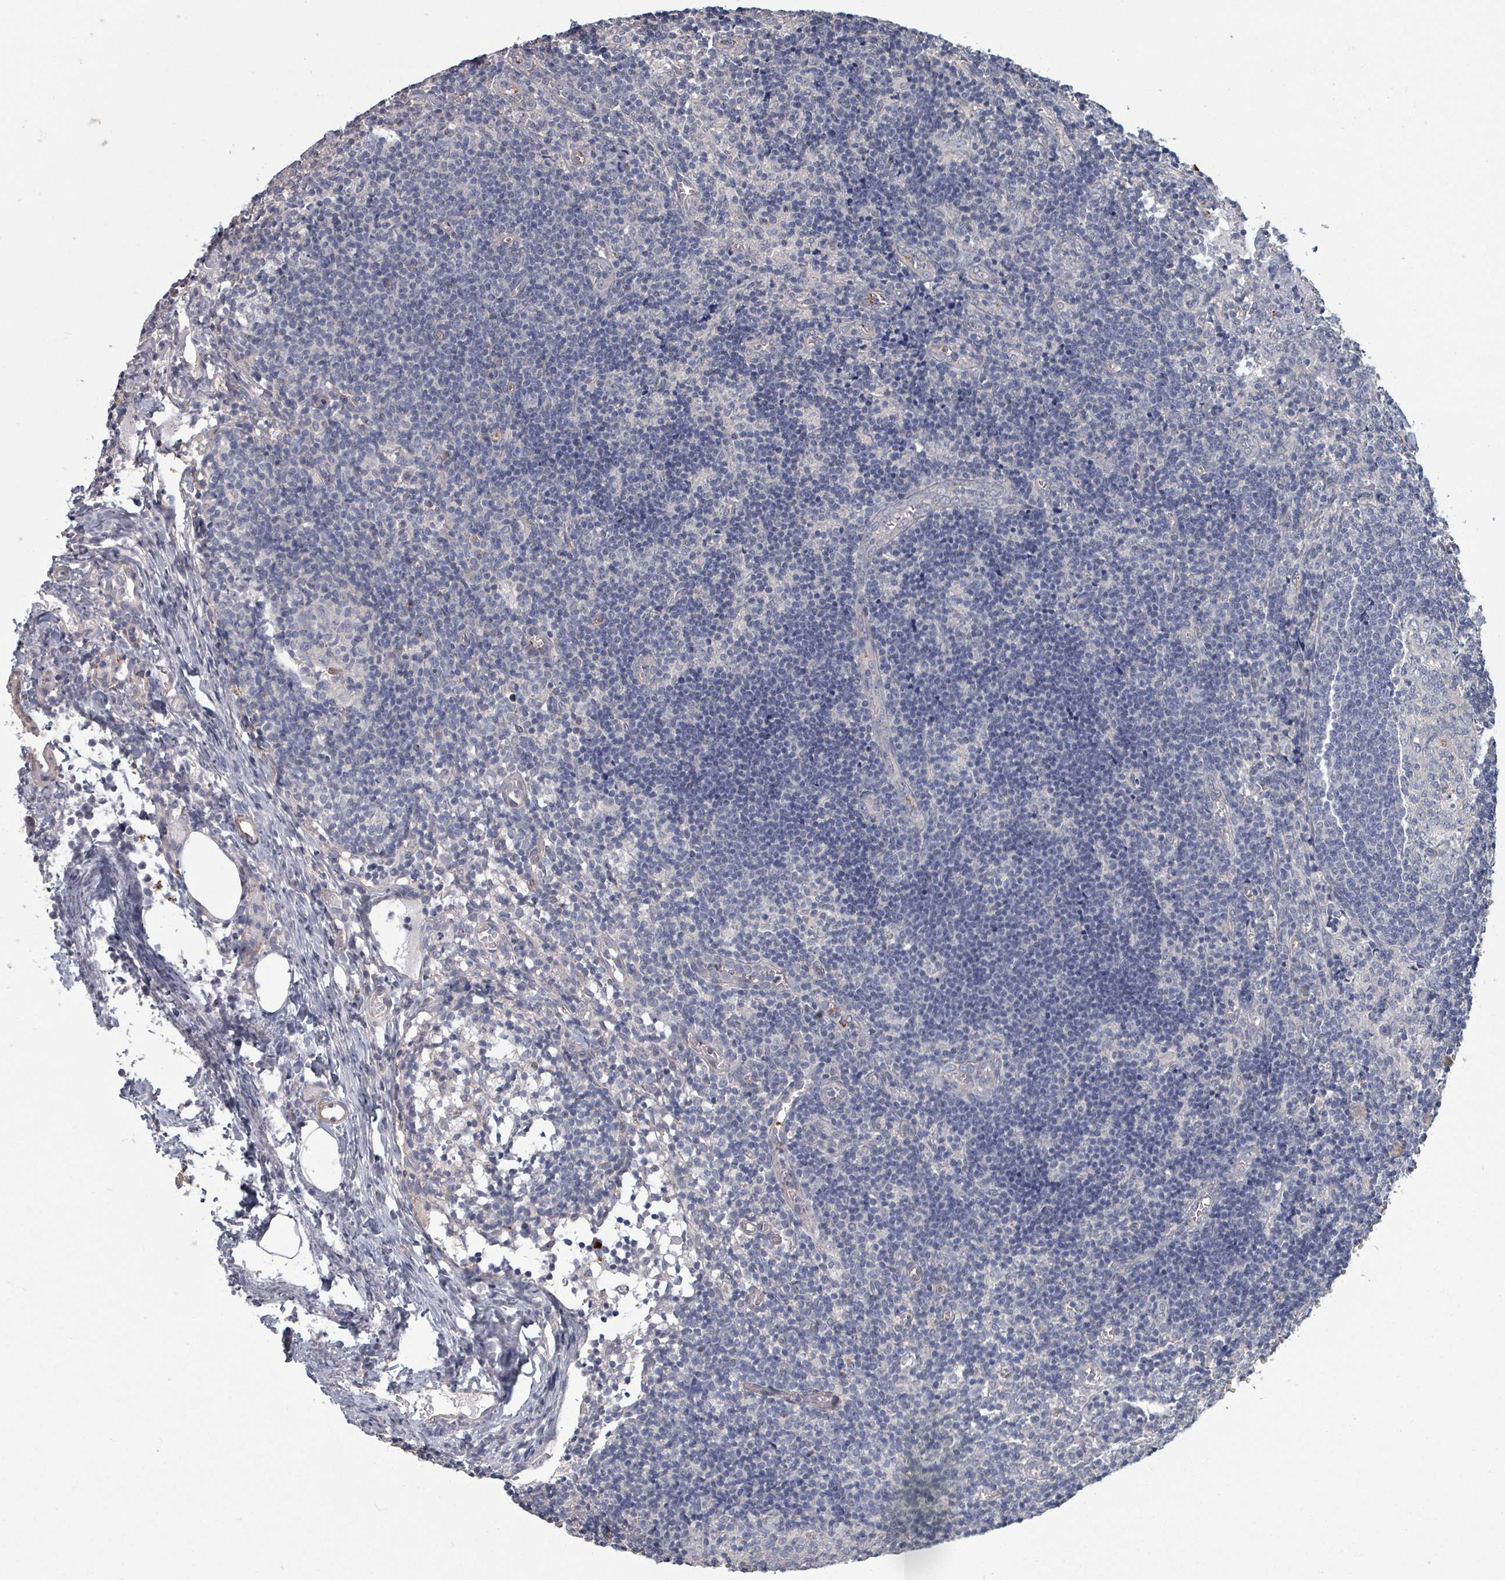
{"staining": {"intensity": "negative", "quantity": "none", "location": "none"}, "tissue": "lymph node", "cell_type": "Germinal center cells", "image_type": "normal", "snomed": [{"axis": "morphology", "description": "Normal tissue, NOS"}, {"axis": "topography", "description": "Lymph node"}], "caption": "Immunohistochemistry photomicrograph of unremarkable lymph node: human lymph node stained with DAB (3,3'-diaminobenzidine) reveals no significant protein positivity in germinal center cells. (DAB immunohistochemistry (IHC), high magnification).", "gene": "PLAUR", "patient": {"sex": "female", "age": 37}}